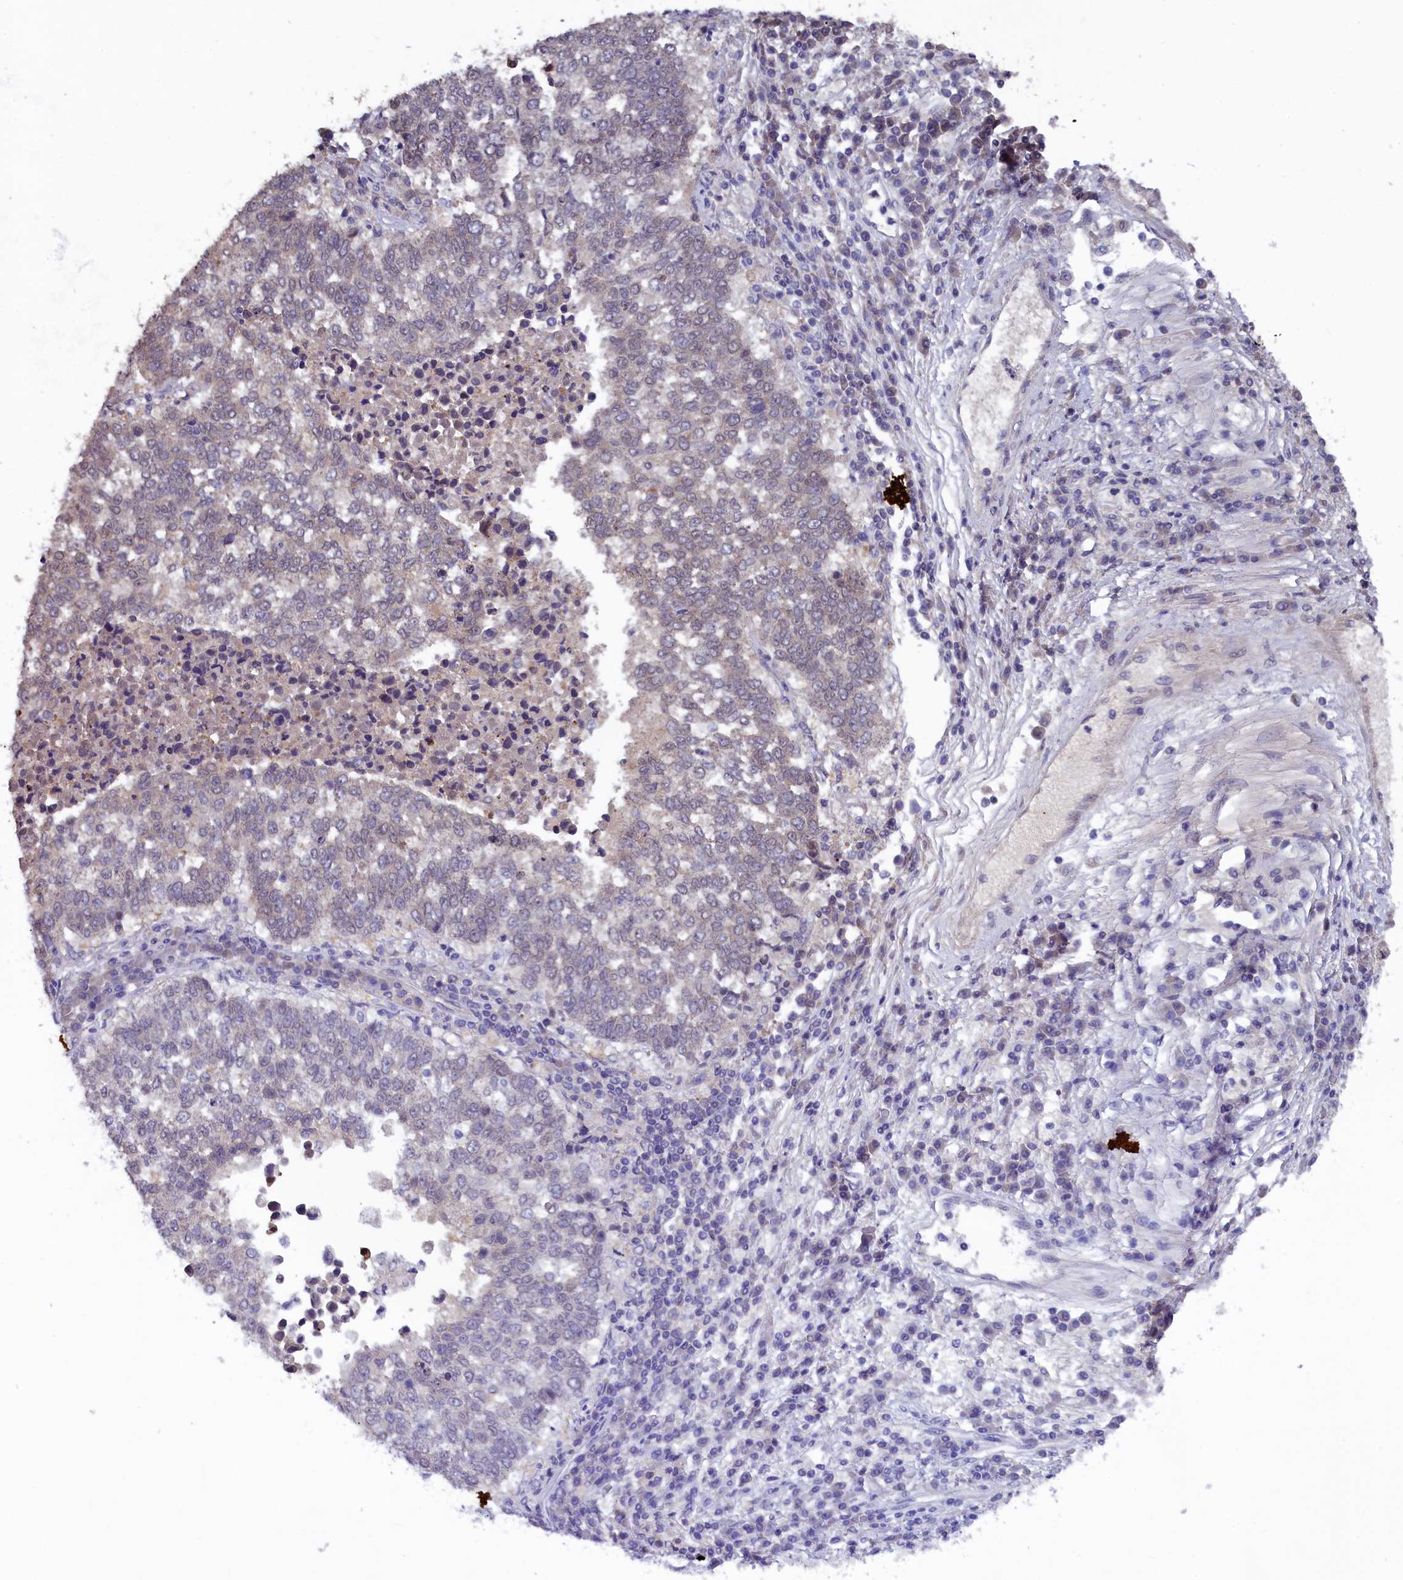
{"staining": {"intensity": "negative", "quantity": "none", "location": "none"}, "tissue": "lung cancer", "cell_type": "Tumor cells", "image_type": "cancer", "snomed": [{"axis": "morphology", "description": "Squamous cell carcinoma, NOS"}, {"axis": "topography", "description": "Lung"}], "caption": "Immunohistochemical staining of human lung squamous cell carcinoma demonstrates no significant staining in tumor cells. (DAB (3,3'-diaminobenzidine) immunohistochemistry with hematoxylin counter stain).", "gene": "SLC39A6", "patient": {"sex": "male", "age": 73}}